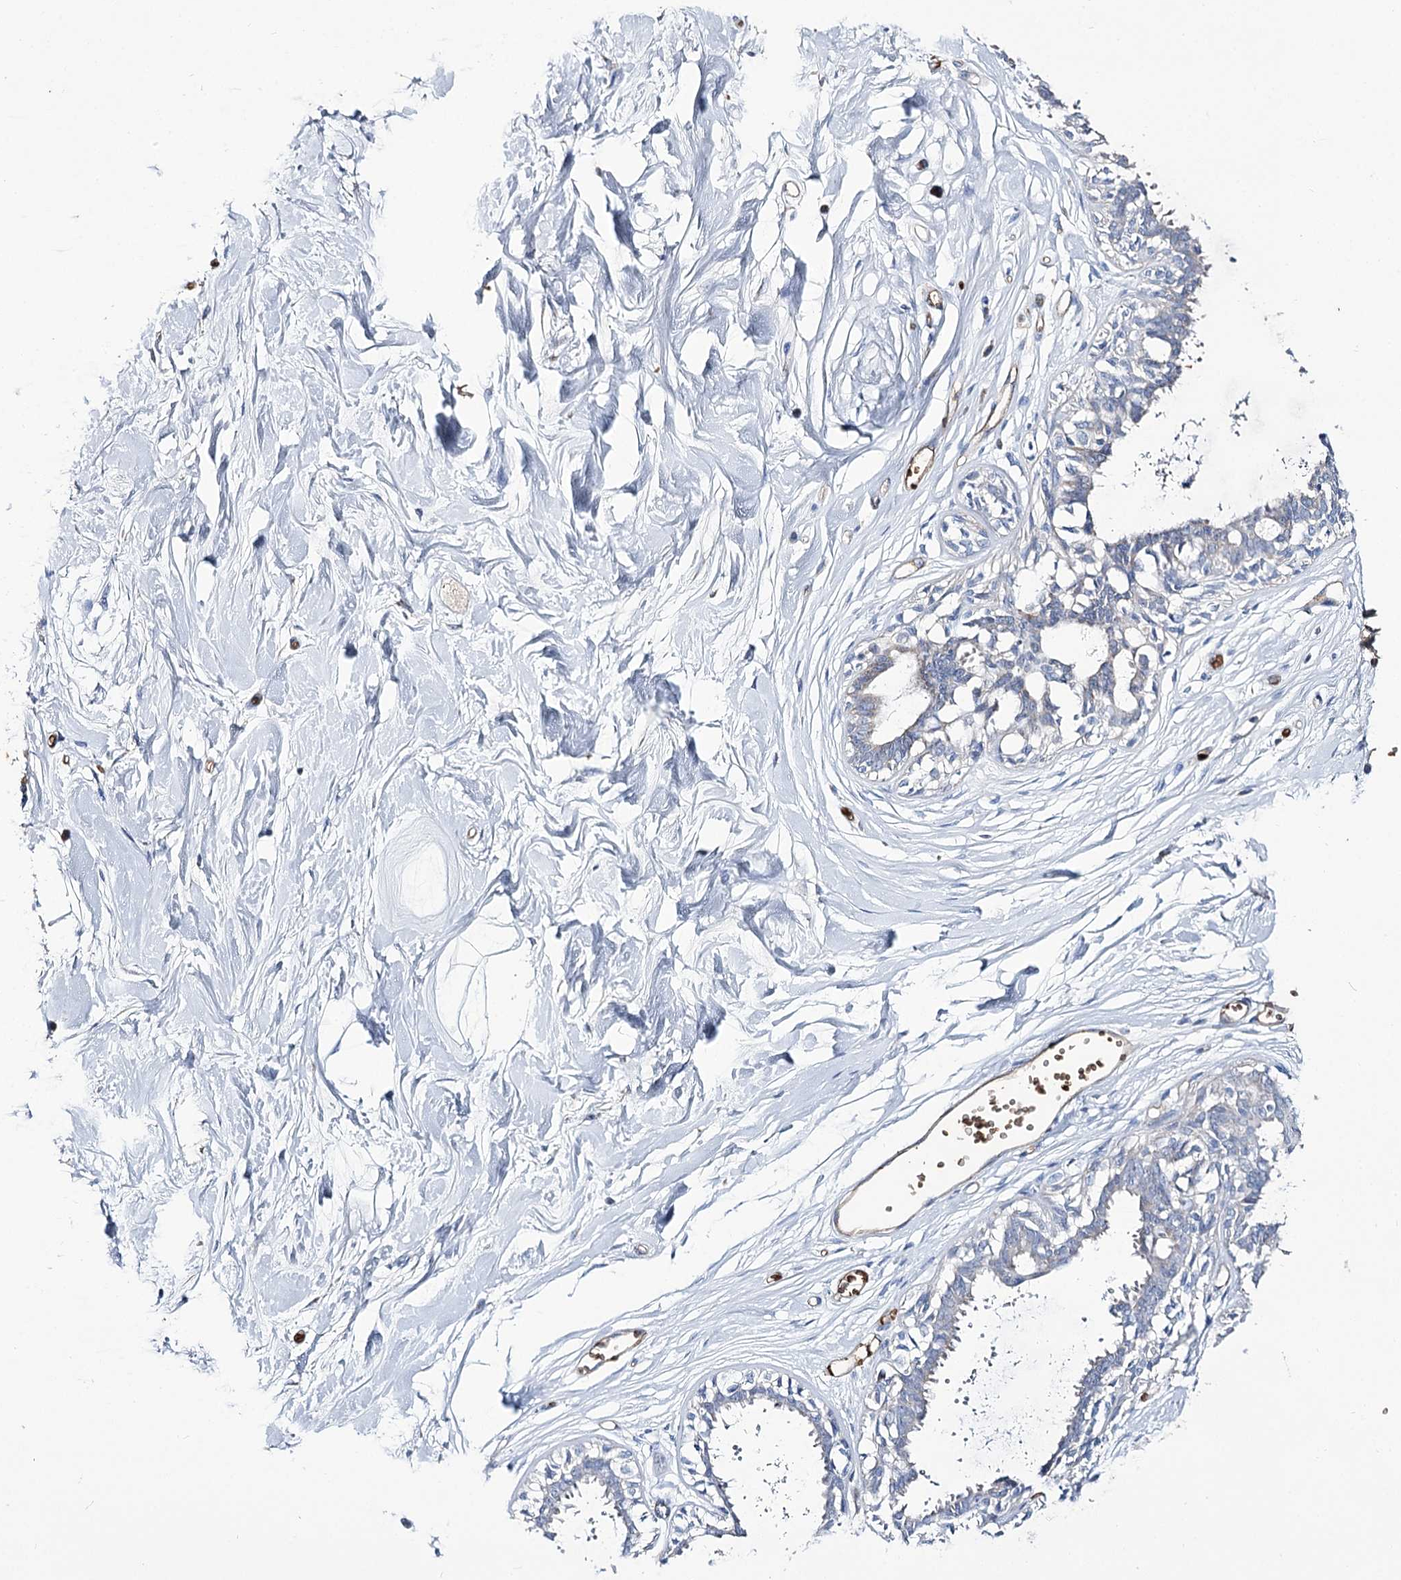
{"staining": {"intensity": "negative", "quantity": "none", "location": "none"}, "tissue": "breast", "cell_type": "Adipocytes", "image_type": "normal", "snomed": [{"axis": "morphology", "description": "Normal tissue, NOS"}, {"axis": "topography", "description": "Breast"}], "caption": "High power microscopy micrograph of an immunohistochemistry micrograph of benign breast, revealing no significant positivity in adipocytes. The staining was performed using DAB (3,3'-diaminobenzidine) to visualize the protein expression in brown, while the nuclei were stained in blue with hematoxylin (Magnification: 20x).", "gene": "GBF1", "patient": {"sex": "female", "age": 45}}